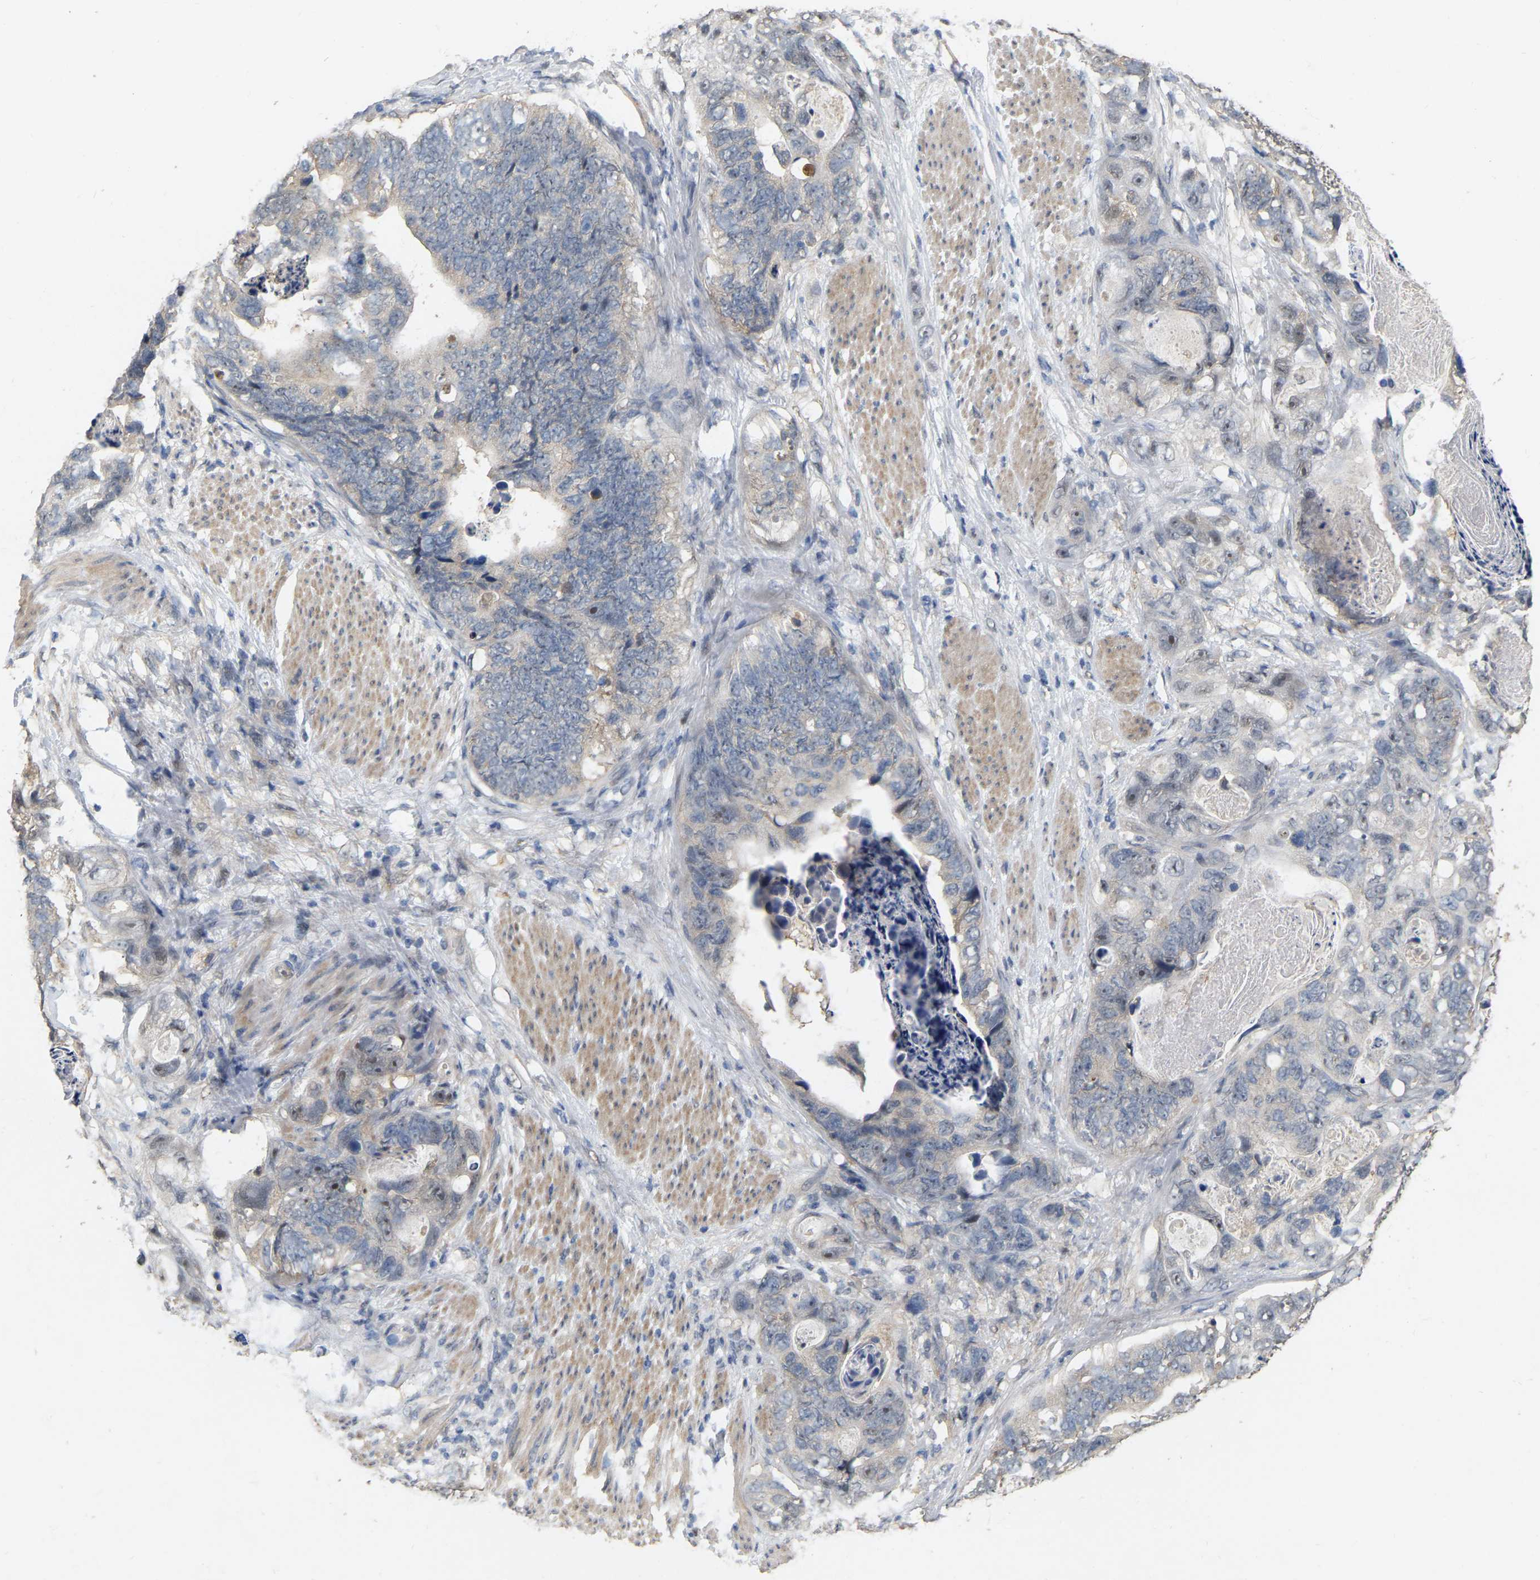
{"staining": {"intensity": "weak", "quantity": "<25%", "location": "cytoplasmic/membranous"}, "tissue": "stomach cancer", "cell_type": "Tumor cells", "image_type": "cancer", "snomed": [{"axis": "morphology", "description": "Adenocarcinoma, NOS"}, {"axis": "topography", "description": "Stomach"}], "caption": "Immunohistochemistry (IHC) micrograph of human stomach adenocarcinoma stained for a protein (brown), which displays no positivity in tumor cells. Nuclei are stained in blue.", "gene": "RUVBL1", "patient": {"sex": "female", "age": 89}}